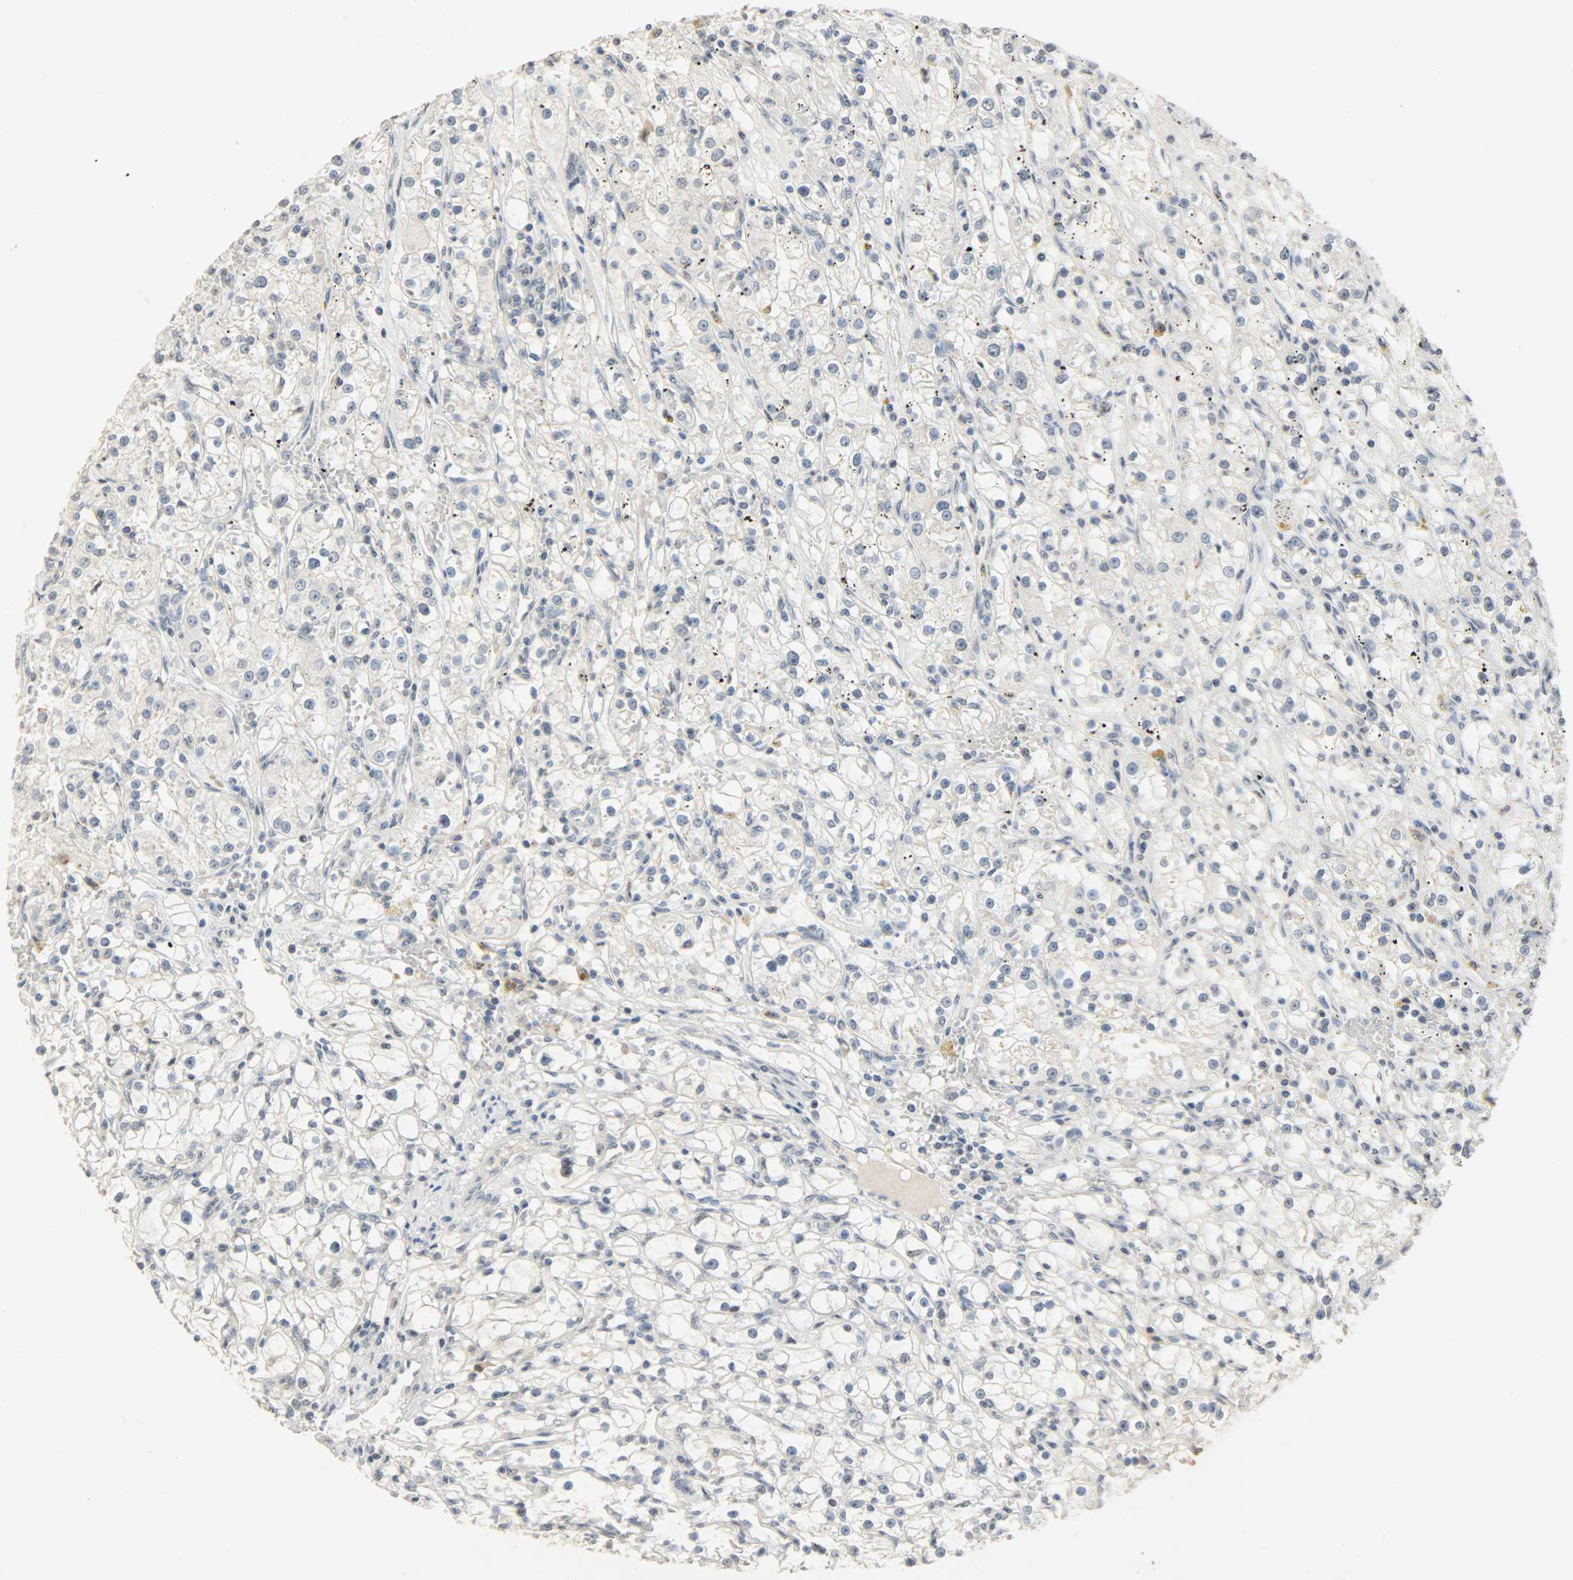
{"staining": {"intensity": "negative", "quantity": "none", "location": "none"}, "tissue": "renal cancer", "cell_type": "Tumor cells", "image_type": "cancer", "snomed": [{"axis": "morphology", "description": "Adenocarcinoma, NOS"}, {"axis": "topography", "description": "Kidney"}], "caption": "Human renal adenocarcinoma stained for a protein using immunohistochemistry (IHC) reveals no expression in tumor cells.", "gene": "DNAJB6", "patient": {"sex": "male", "age": 56}}